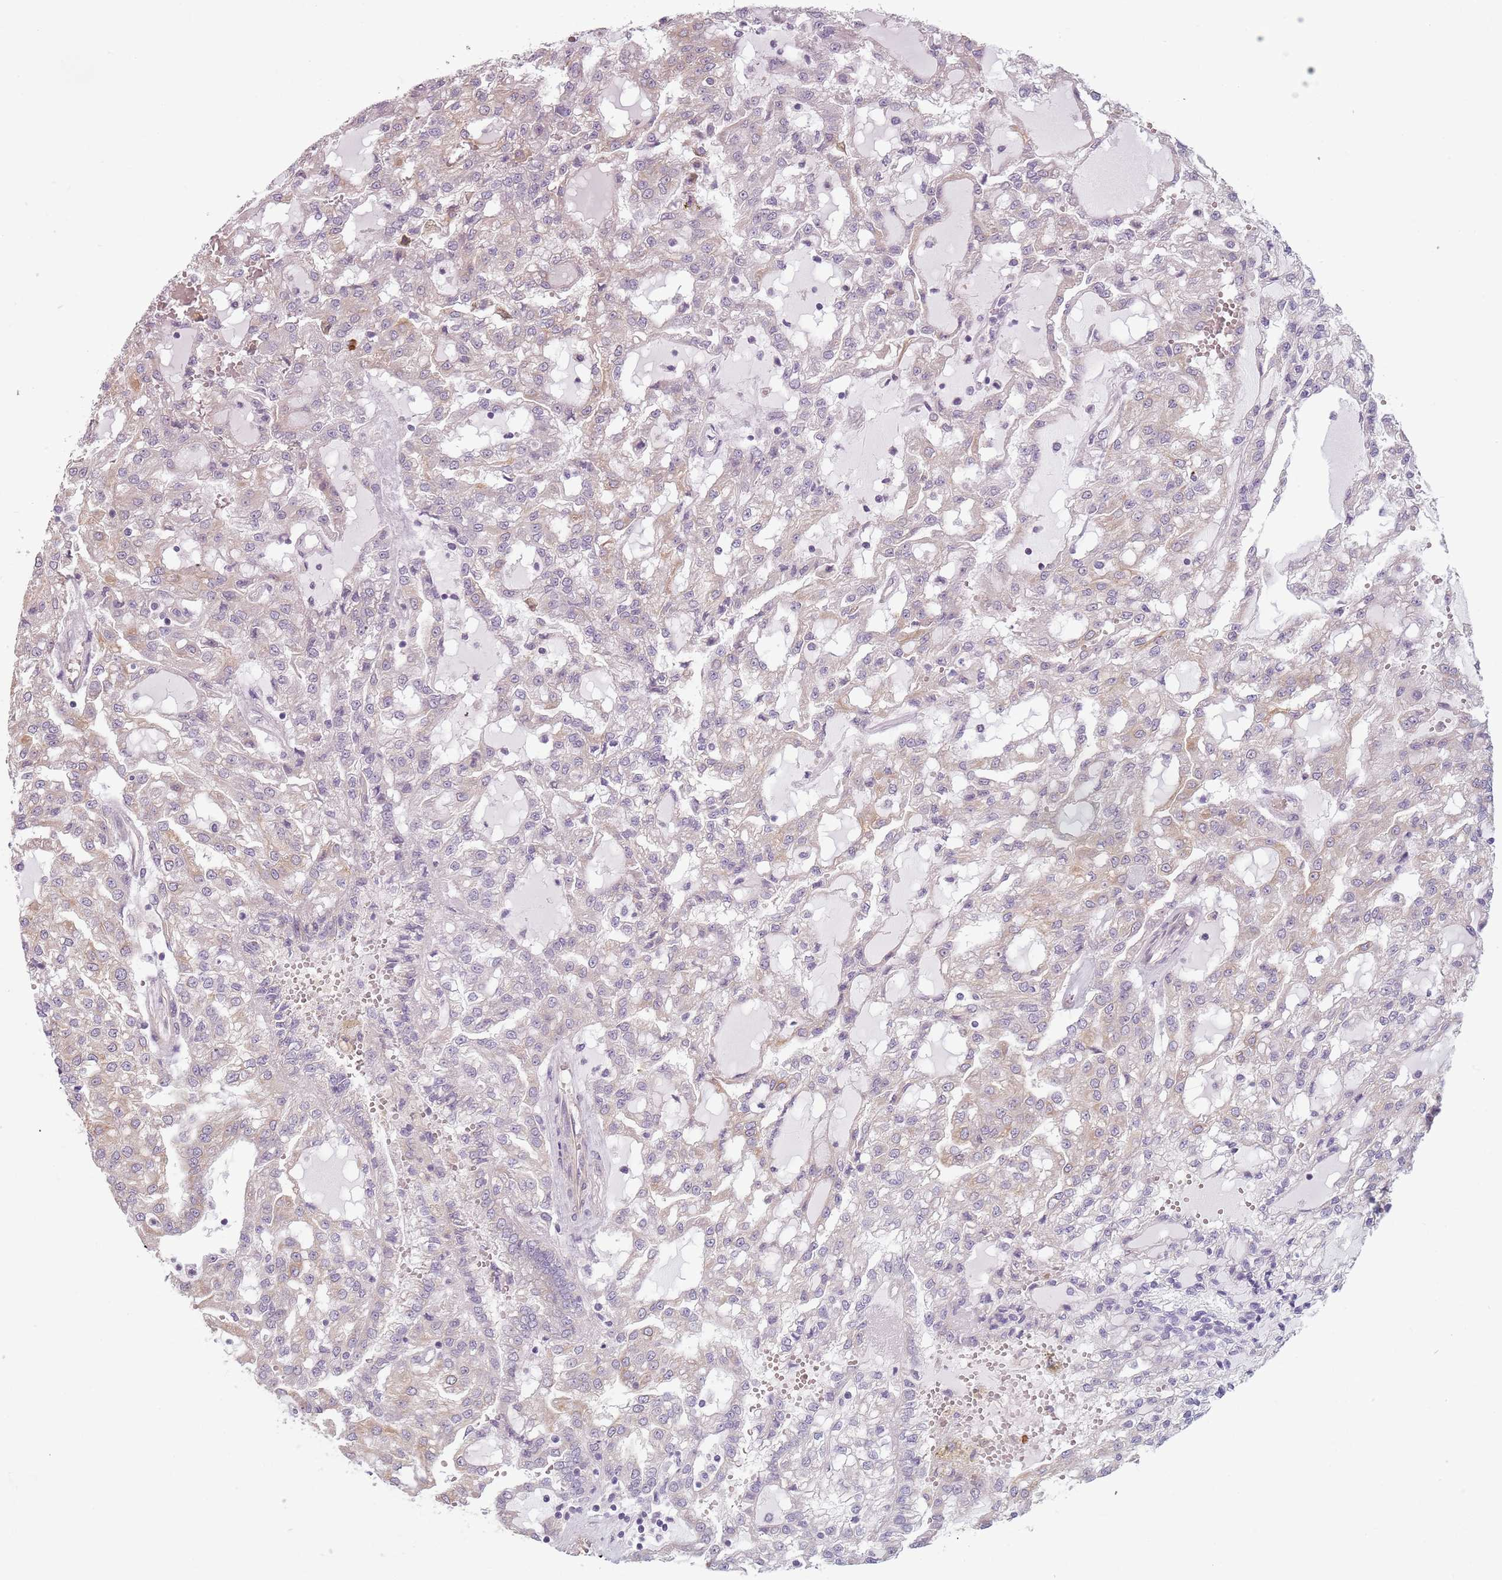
{"staining": {"intensity": "weak", "quantity": "<25%", "location": "cytoplasmic/membranous"}, "tissue": "renal cancer", "cell_type": "Tumor cells", "image_type": "cancer", "snomed": [{"axis": "morphology", "description": "Adenocarcinoma, NOS"}, {"axis": "topography", "description": "Kidney"}], "caption": "Immunohistochemistry (IHC) micrograph of human adenocarcinoma (renal) stained for a protein (brown), which exhibits no staining in tumor cells.", "gene": "TLCD2", "patient": {"sex": "male", "age": 63}}